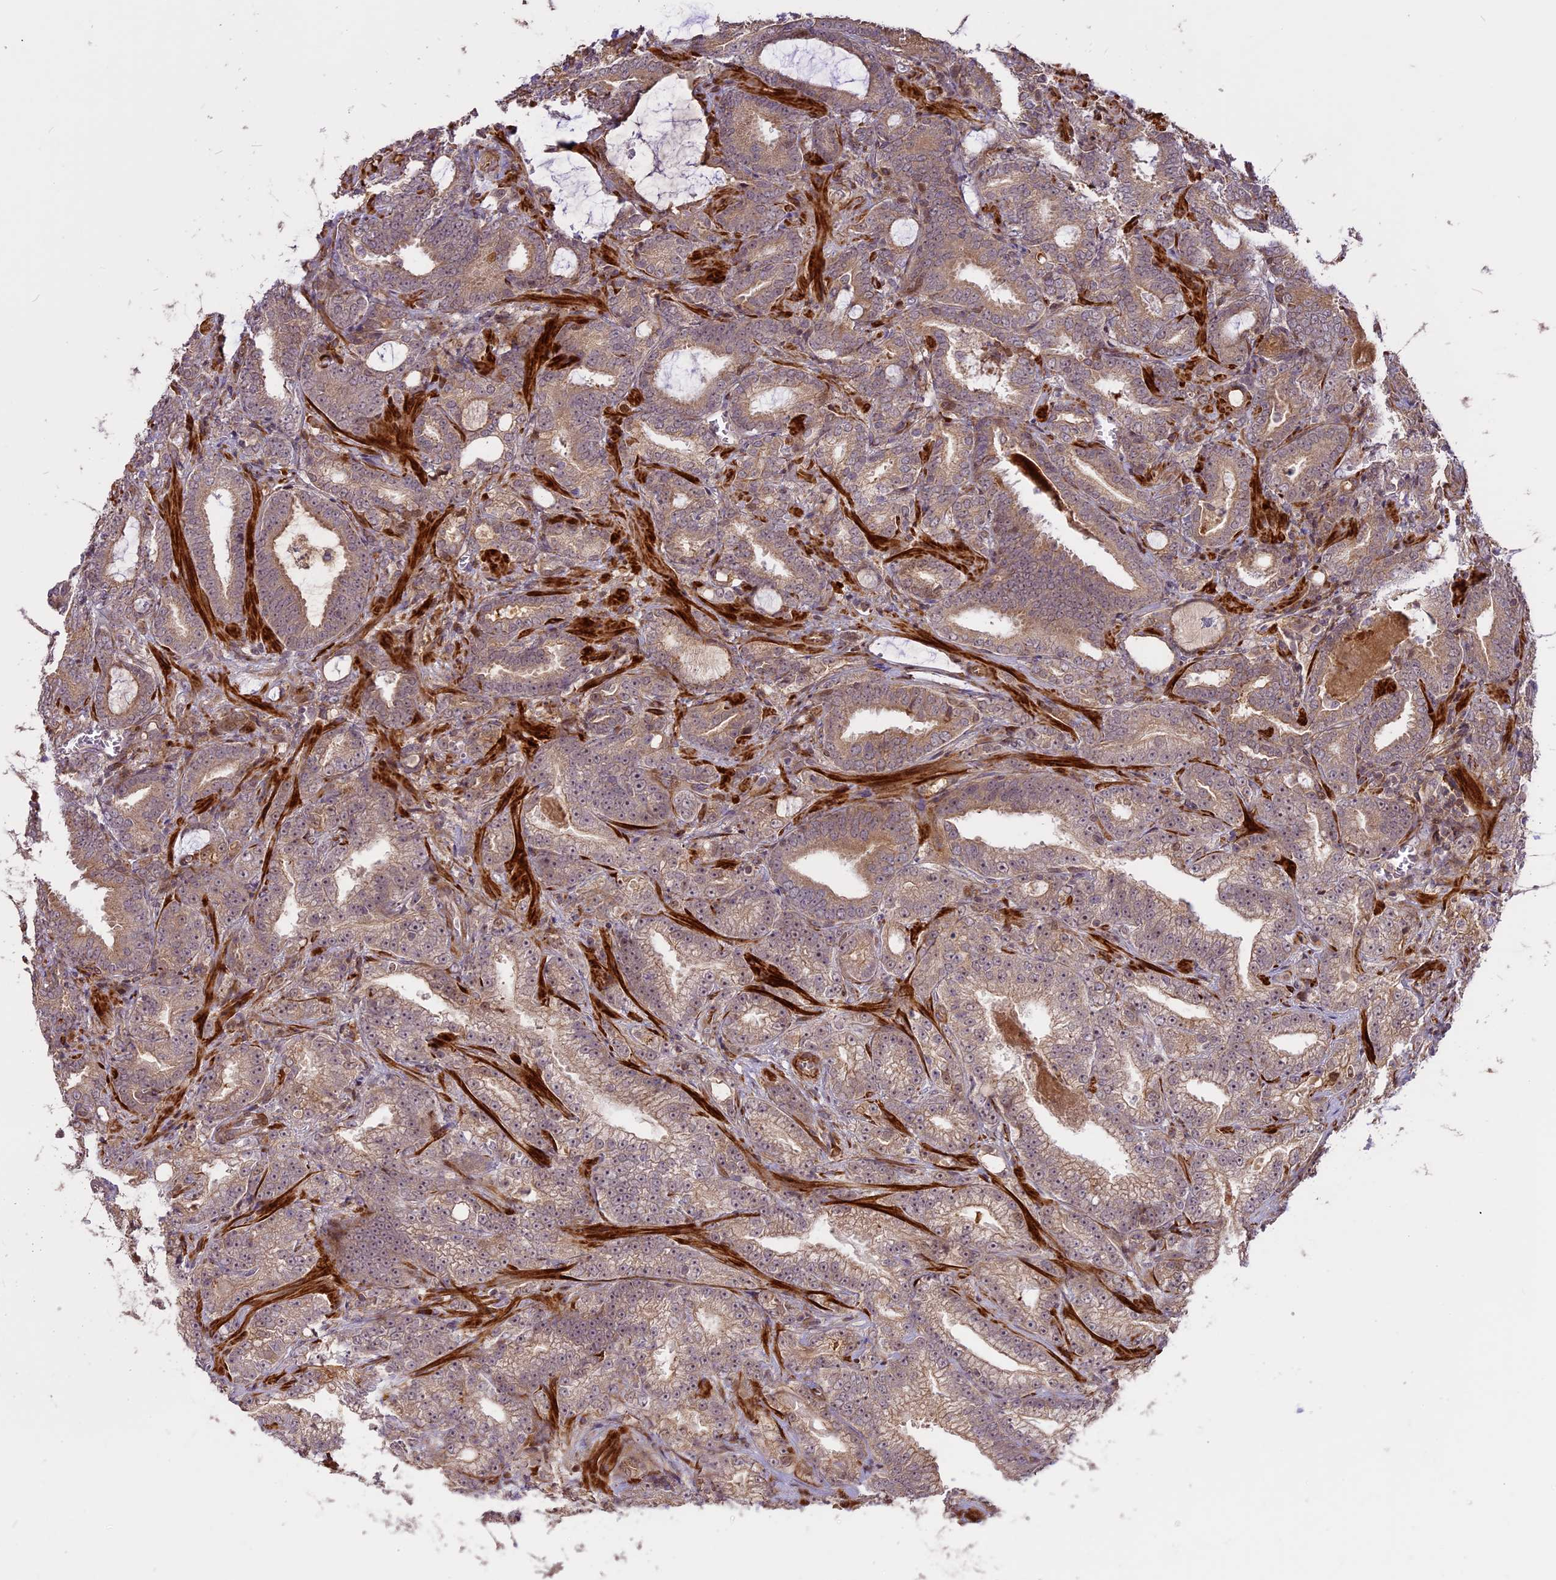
{"staining": {"intensity": "weak", "quantity": ">75%", "location": "cytoplasmic/membranous"}, "tissue": "prostate cancer", "cell_type": "Tumor cells", "image_type": "cancer", "snomed": [{"axis": "morphology", "description": "Adenocarcinoma, High grade"}, {"axis": "topography", "description": "Prostate and seminal vesicle, NOS"}], "caption": "Protein analysis of prostate cancer (high-grade adenocarcinoma) tissue shows weak cytoplasmic/membranous staining in approximately >75% of tumor cells.", "gene": "ENHO", "patient": {"sex": "male", "age": 67}}